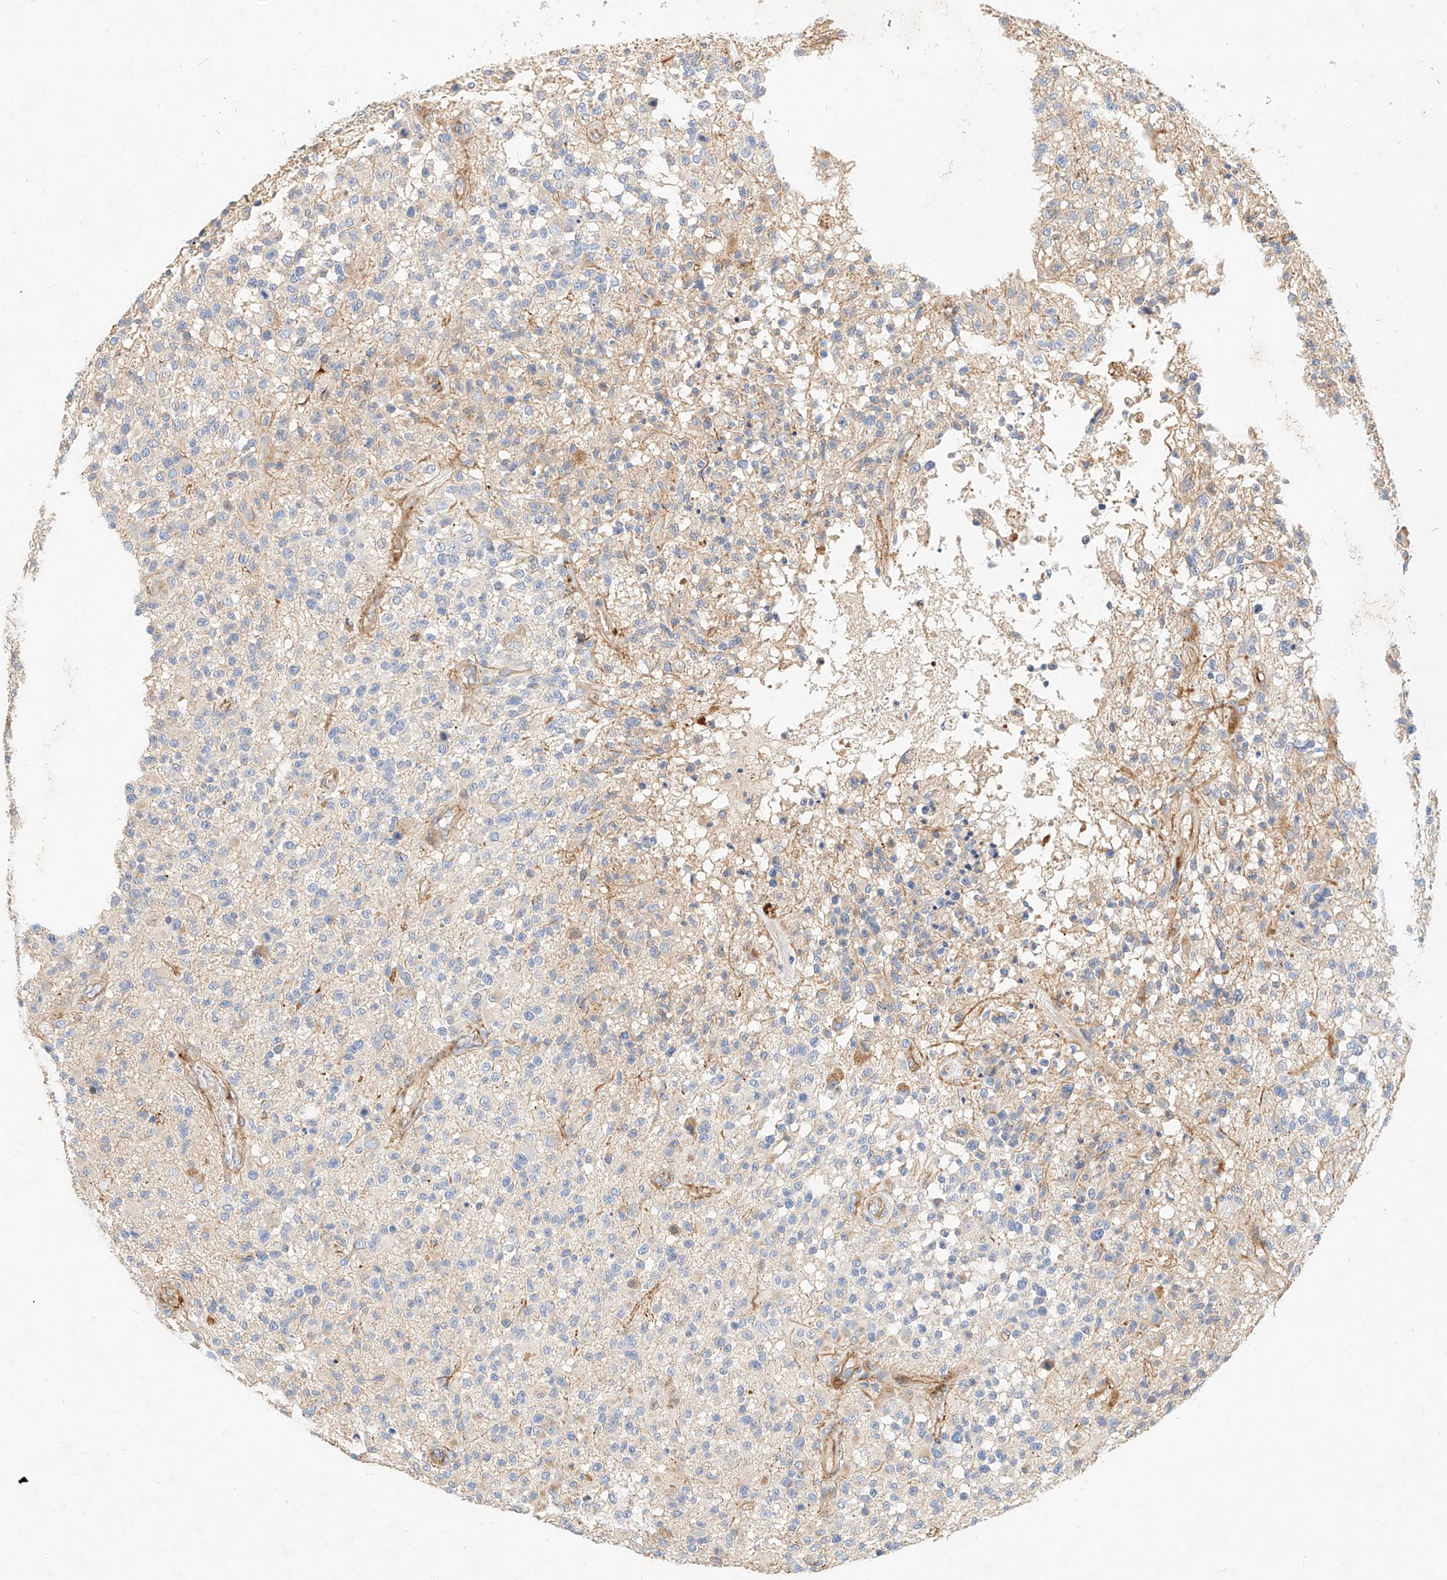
{"staining": {"intensity": "negative", "quantity": "none", "location": "none"}, "tissue": "glioma", "cell_type": "Tumor cells", "image_type": "cancer", "snomed": [{"axis": "morphology", "description": "Glioma, malignant, High grade"}, {"axis": "morphology", "description": "Glioblastoma, NOS"}, {"axis": "topography", "description": "Brain"}], "caption": "IHC photomicrograph of human glioblastoma stained for a protein (brown), which exhibits no expression in tumor cells.", "gene": "KCNH5", "patient": {"sex": "male", "age": 60}}